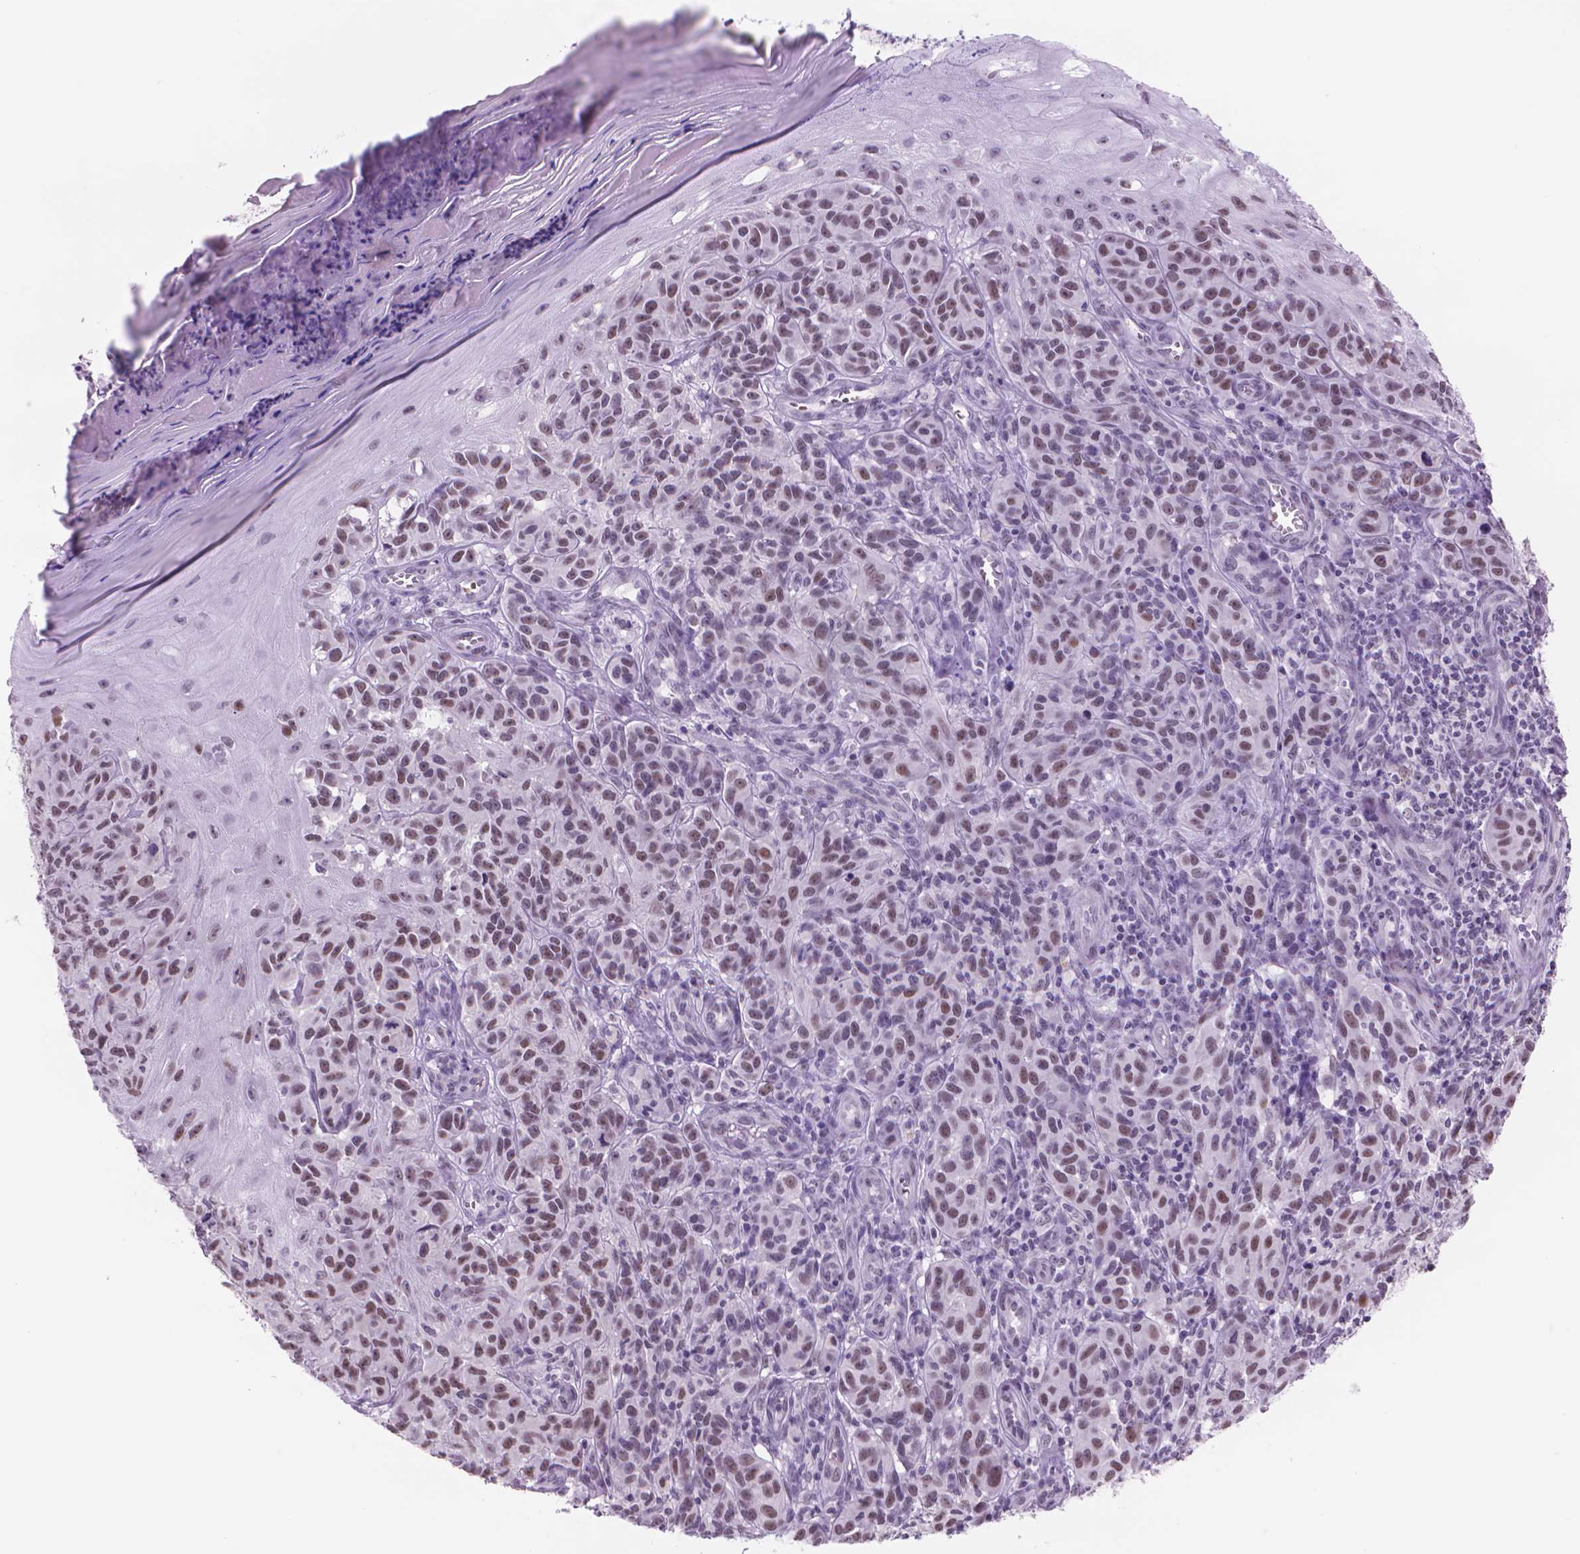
{"staining": {"intensity": "moderate", "quantity": "25%-75%", "location": "nuclear"}, "tissue": "melanoma", "cell_type": "Tumor cells", "image_type": "cancer", "snomed": [{"axis": "morphology", "description": "Malignant melanoma, NOS"}, {"axis": "topography", "description": "Skin"}], "caption": "Protein analysis of melanoma tissue exhibits moderate nuclear staining in about 25%-75% of tumor cells.", "gene": "POLR3D", "patient": {"sex": "female", "age": 53}}